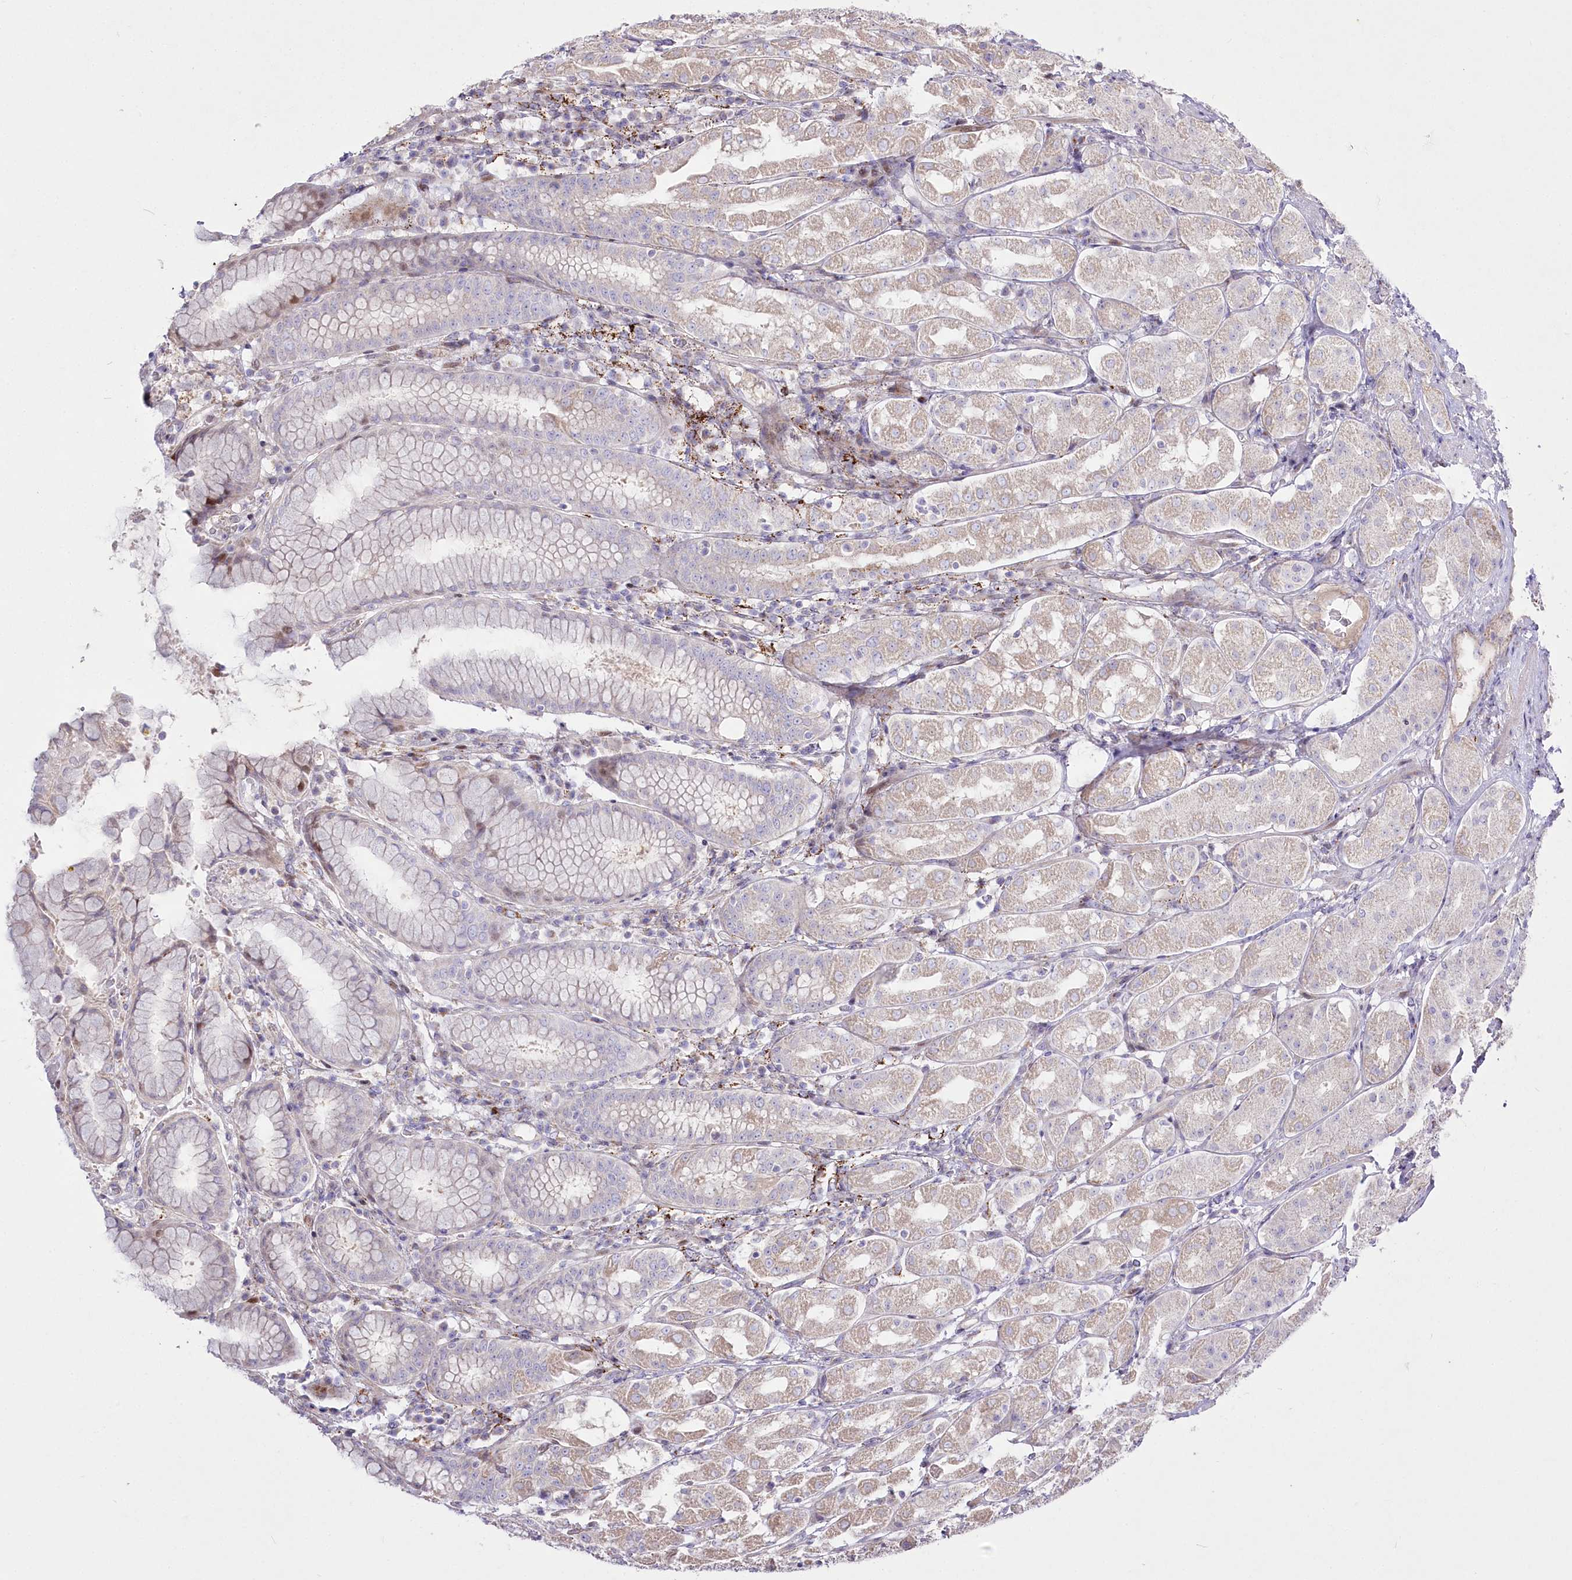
{"staining": {"intensity": "weak", "quantity": "25%-75%", "location": "cytoplasmic/membranous"}, "tissue": "stomach", "cell_type": "Glandular cells", "image_type": "normal", "snomed": [{"axis": "morphology", "description": "Normal tissue, NOS"}, {"axis": "topography", "description": "Stomach"}, {"axis": "topography", "description": "Stomach, lower"}], "caption": "Protein expression analysis of unremarkable stomach displays weak cytoplasmic/membranous positivity in approximately 25%-75% of glandular cells.", "gene": "CEP164", "patient": {"sex": "female", "age": 56}}